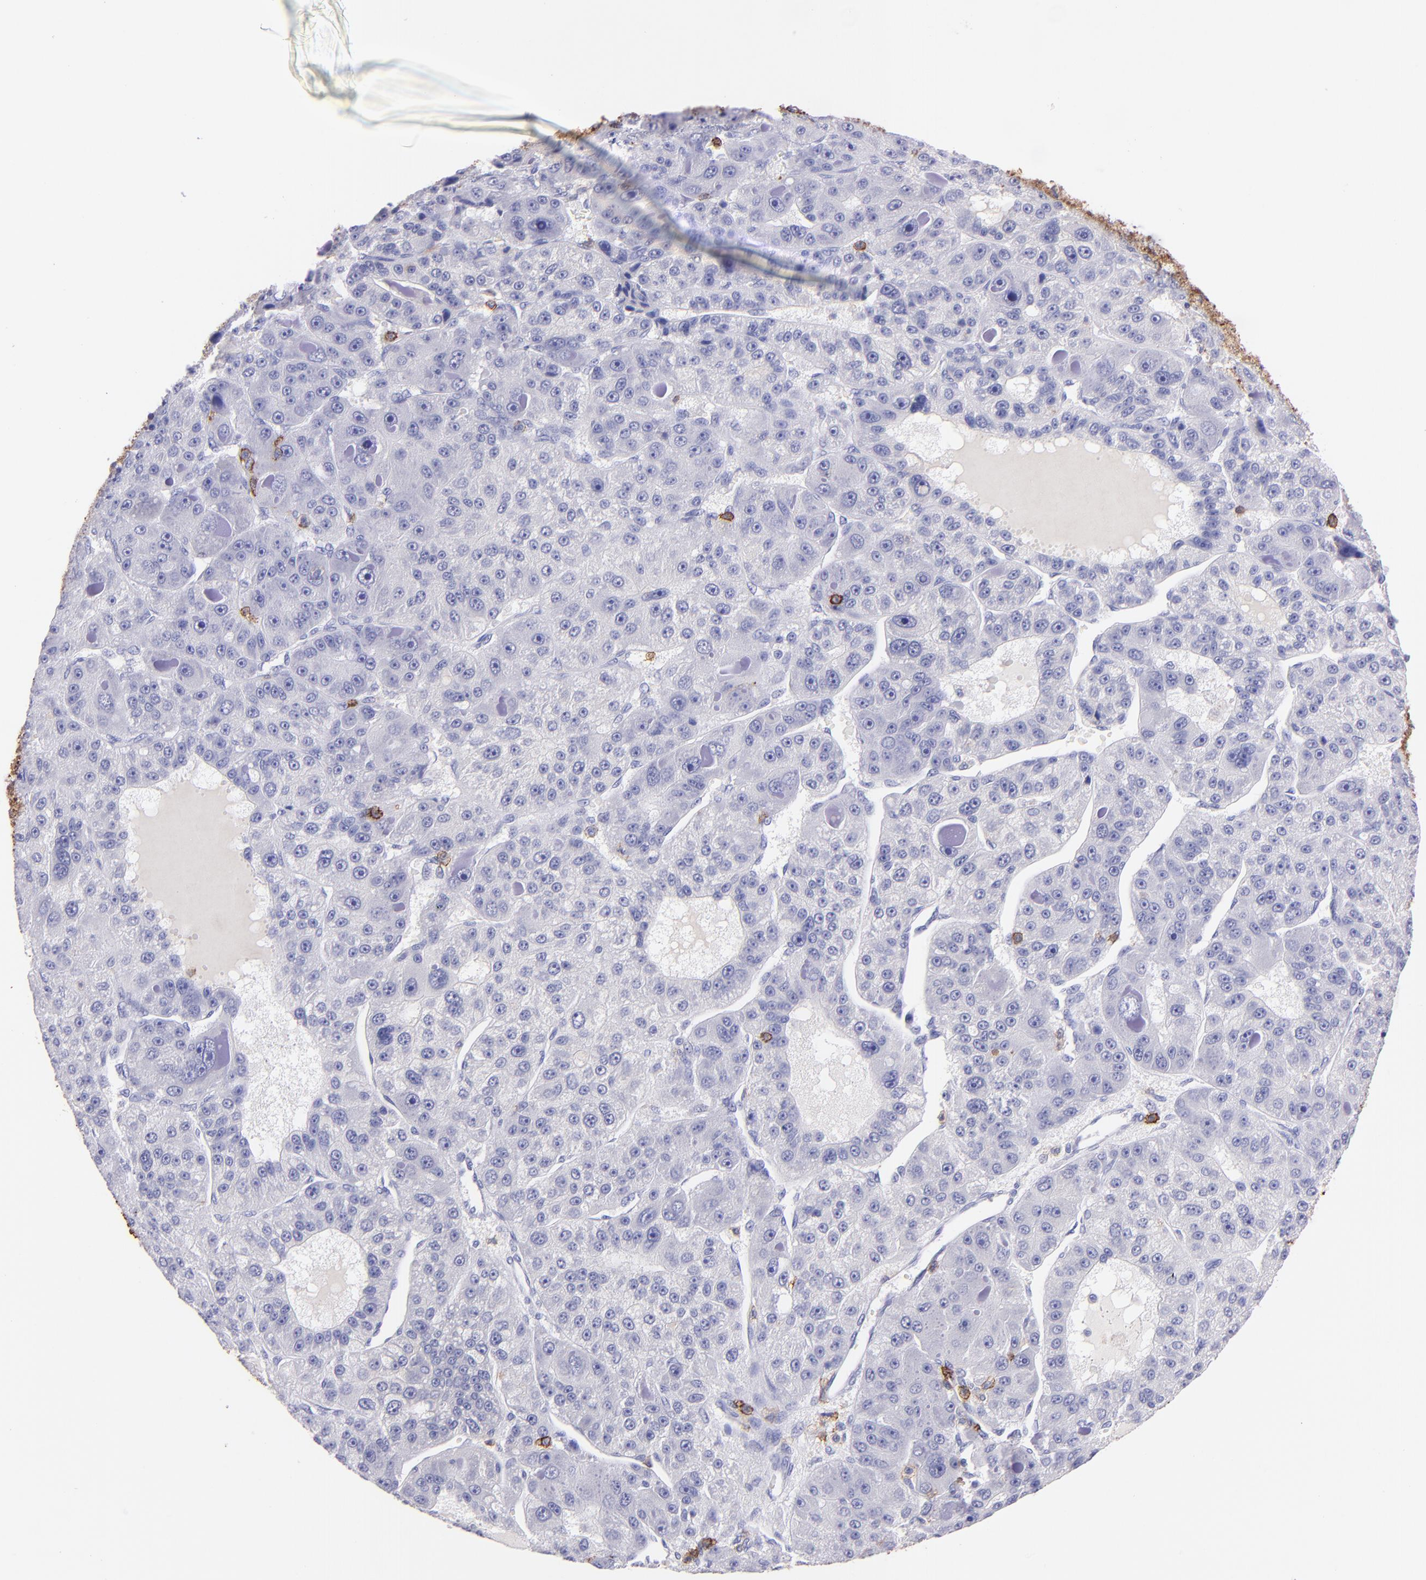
{"staining": {"intensity": "negative", "quantity": "none", "location": "none"}, "tissue": "liver cancer", "cell_type": "Tumor cells", "image_type": "cancer", "snomed": [{"axis": "morphology", "description": "Carcinoma, Hepatocellular, NOS"}, {"axis": "topography", "description": "Liver"}], "caption": "Hepatocellular carcinoma (liver) was stained to show a protein in brown. There is no significant positivity in tumor cells.", "gene": "SPN", "patient": {"sex": "male", "age": 76}}